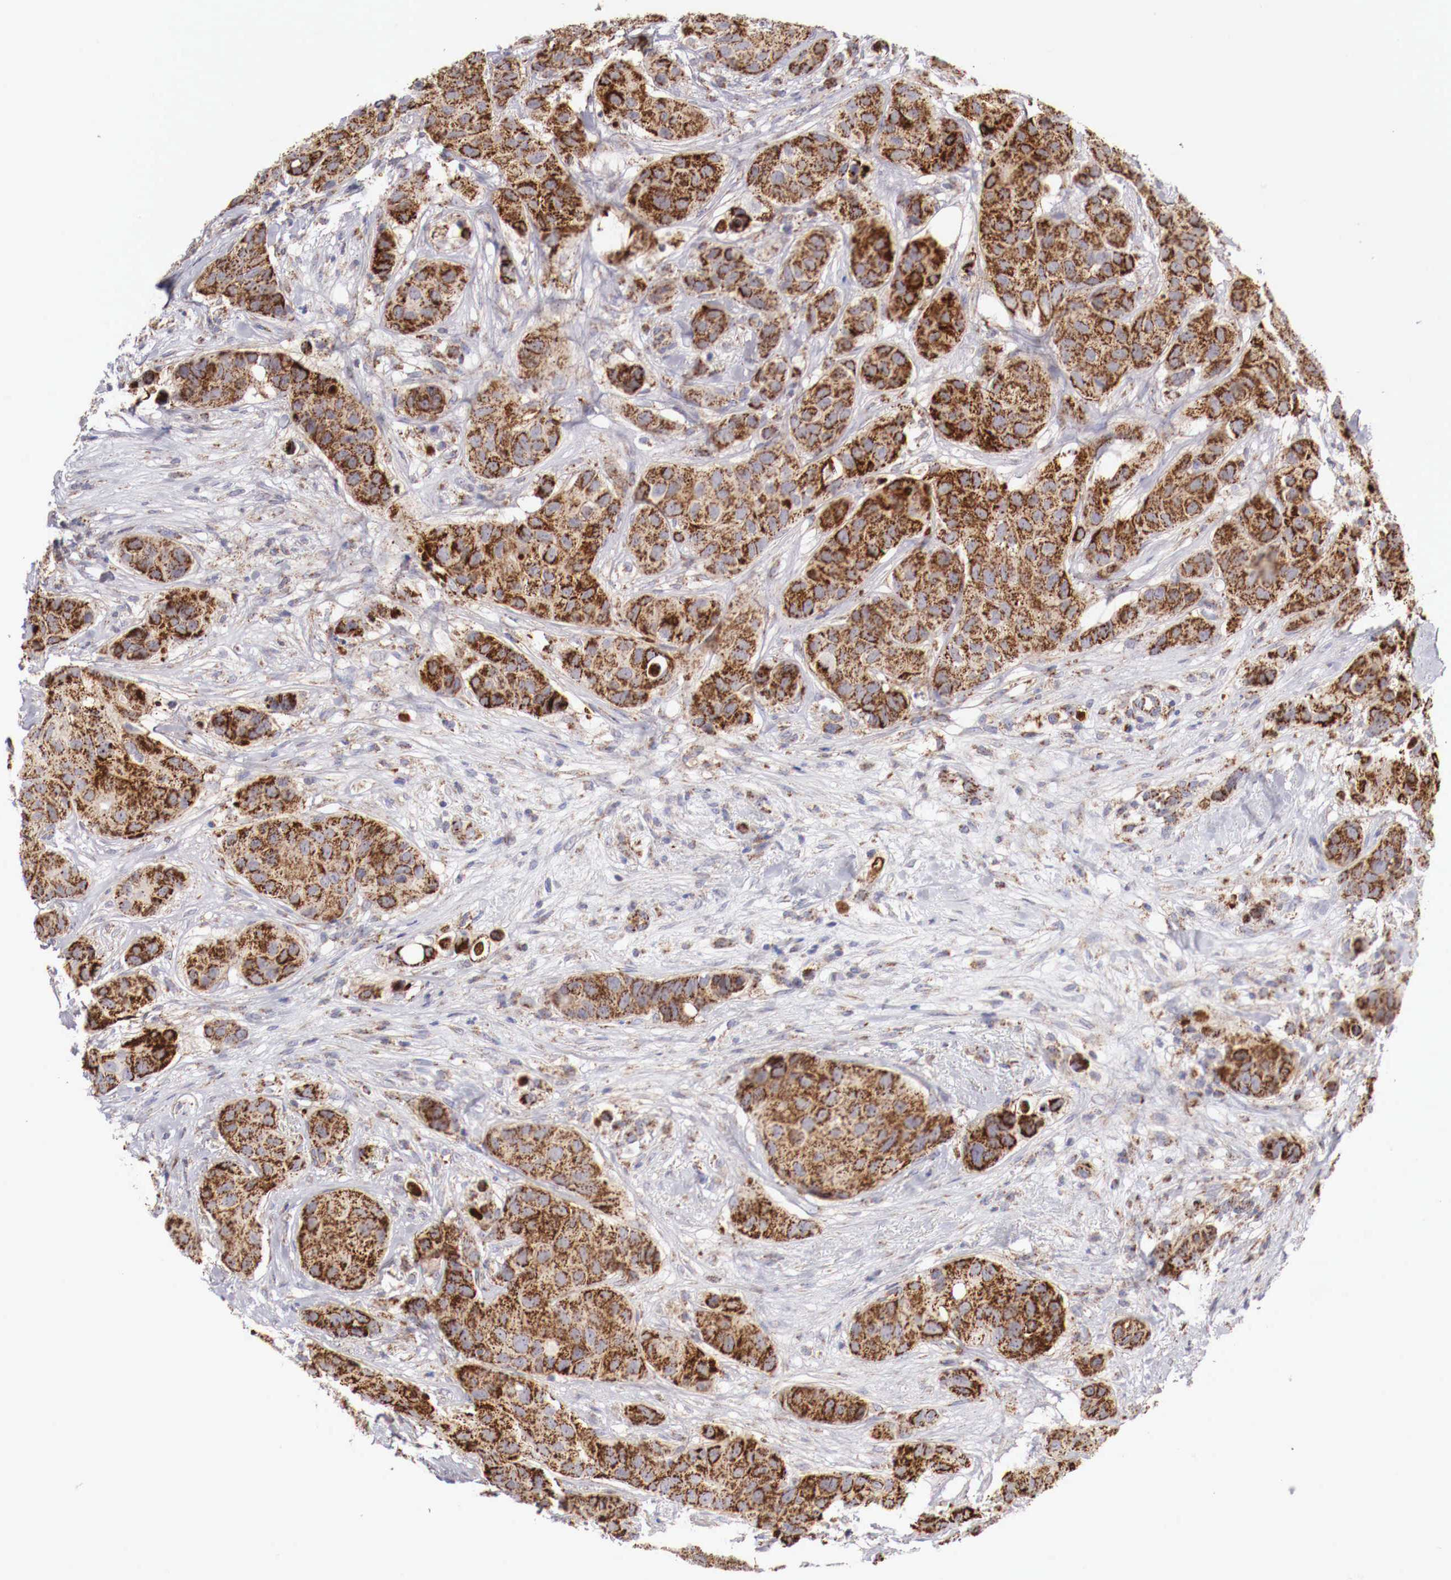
{"staining": {"intensity": "strong", "quantity": ">75%", "location": "cytoplasmic/membranous"}, "tissue": "breast cancer", "cell_type": "Tumor cells", "image_type": "cancer", "snomed": [{"axis": "morphology", "description": "Duct carcinoma"}, {"axis": "topography", "description": "Breast"}], "caption": "The image exhibits immunohistochemical staining of breast intraductal carcinoma. There is strong cytoplasmic/membranous staining is present in approximately >75% of tumor cells. (Brightfield microscopy of DAB IHC at high magnification).", "gene": "XPNPEP3", "patient": {"sex": "female", "age": 68}}